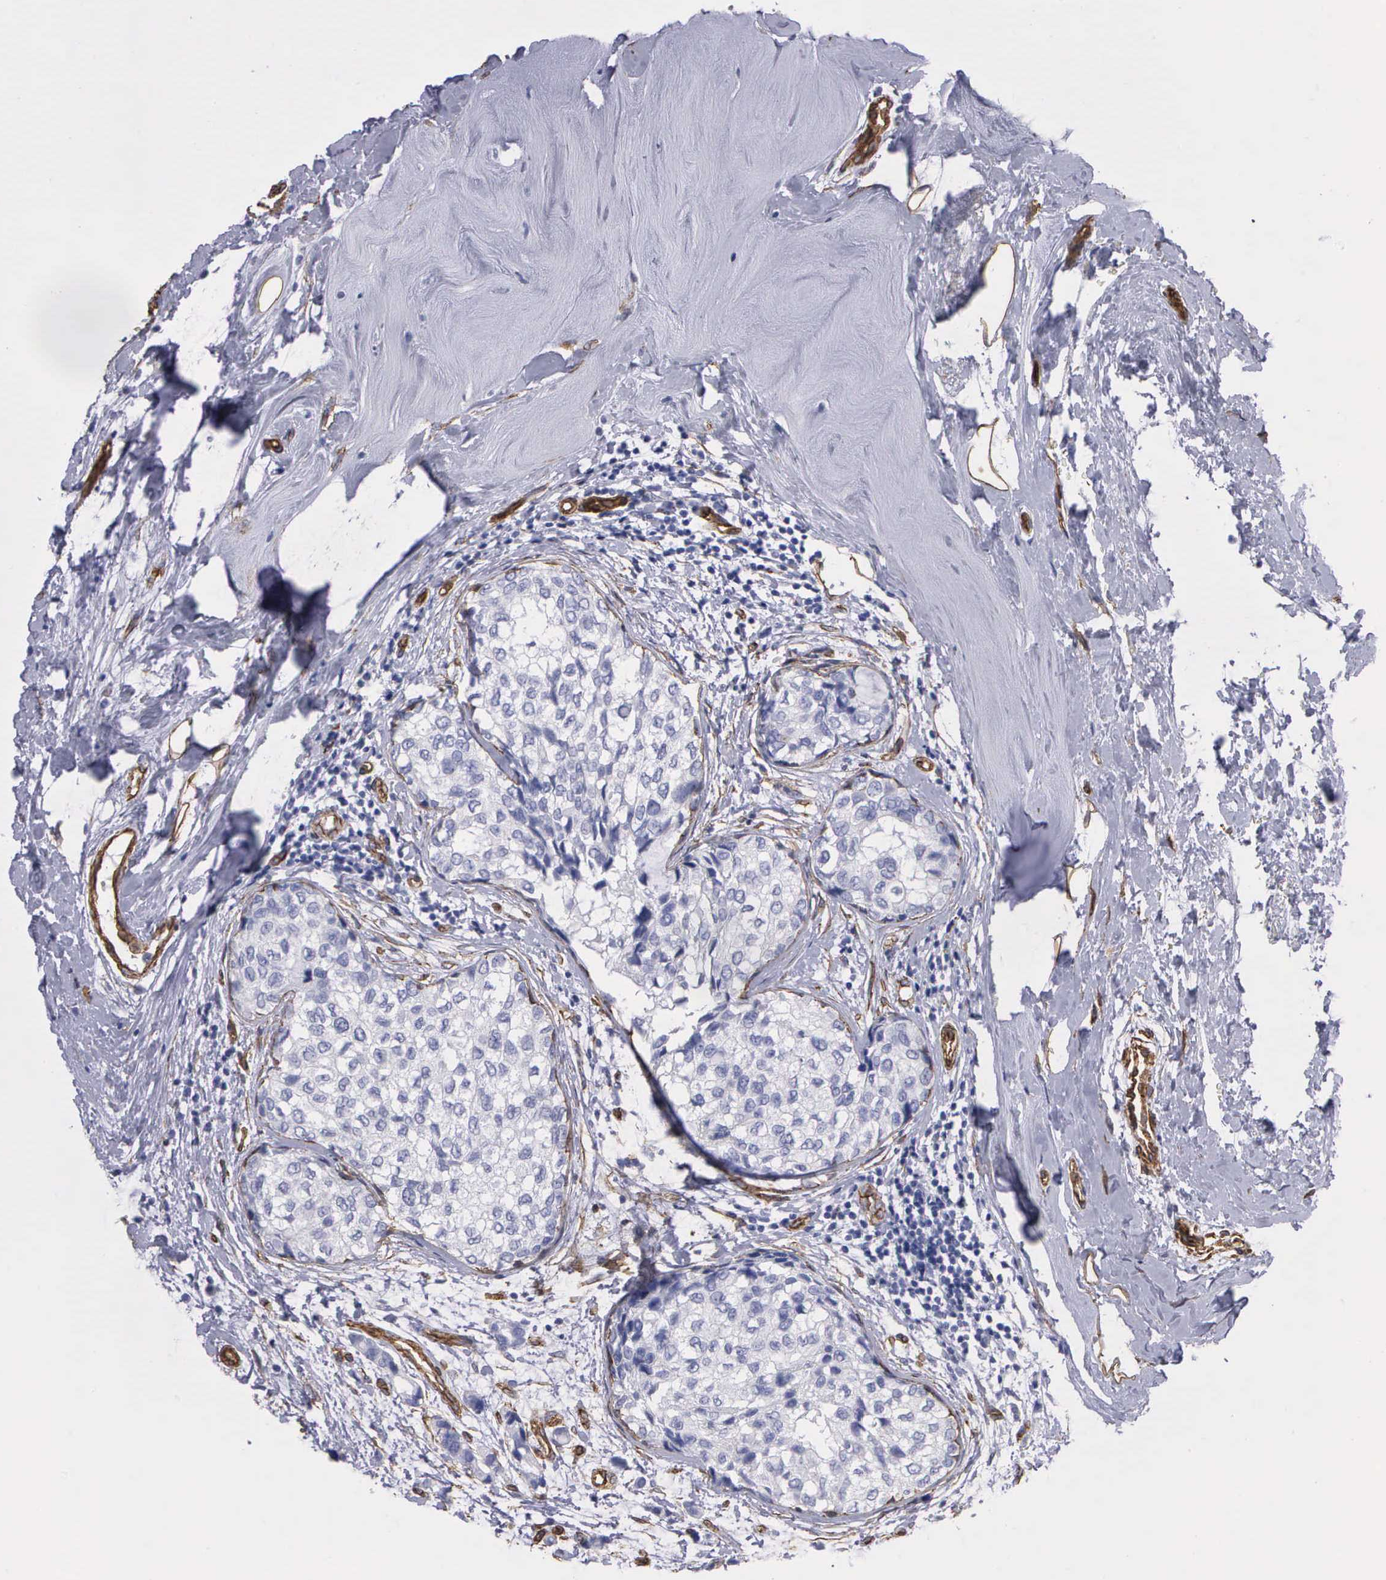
{"staining": {"intensity": "negative", "quantity": "none", "location": "none"}, "tissue": "breast cancer", "cell_type": "Tumor cells", "image_type": "cancer", "snomed": [{"axis": "morphology", "description": "Duct carcinoma"}, {"axis": "topography", "description": "Breast"}], "caption": "Histopathology image shows no significant protein staining in tumor cells of infiltrating ductal carcinoma (breast). (Stains: DAB (3,3'-diaminobenzidine) IHC with hematoxylin counter stain, Microscopy: brightfield microscopy at high magnification).", "gene": "MAGEB10", "patient": {"sex": "female", "age": 69}}